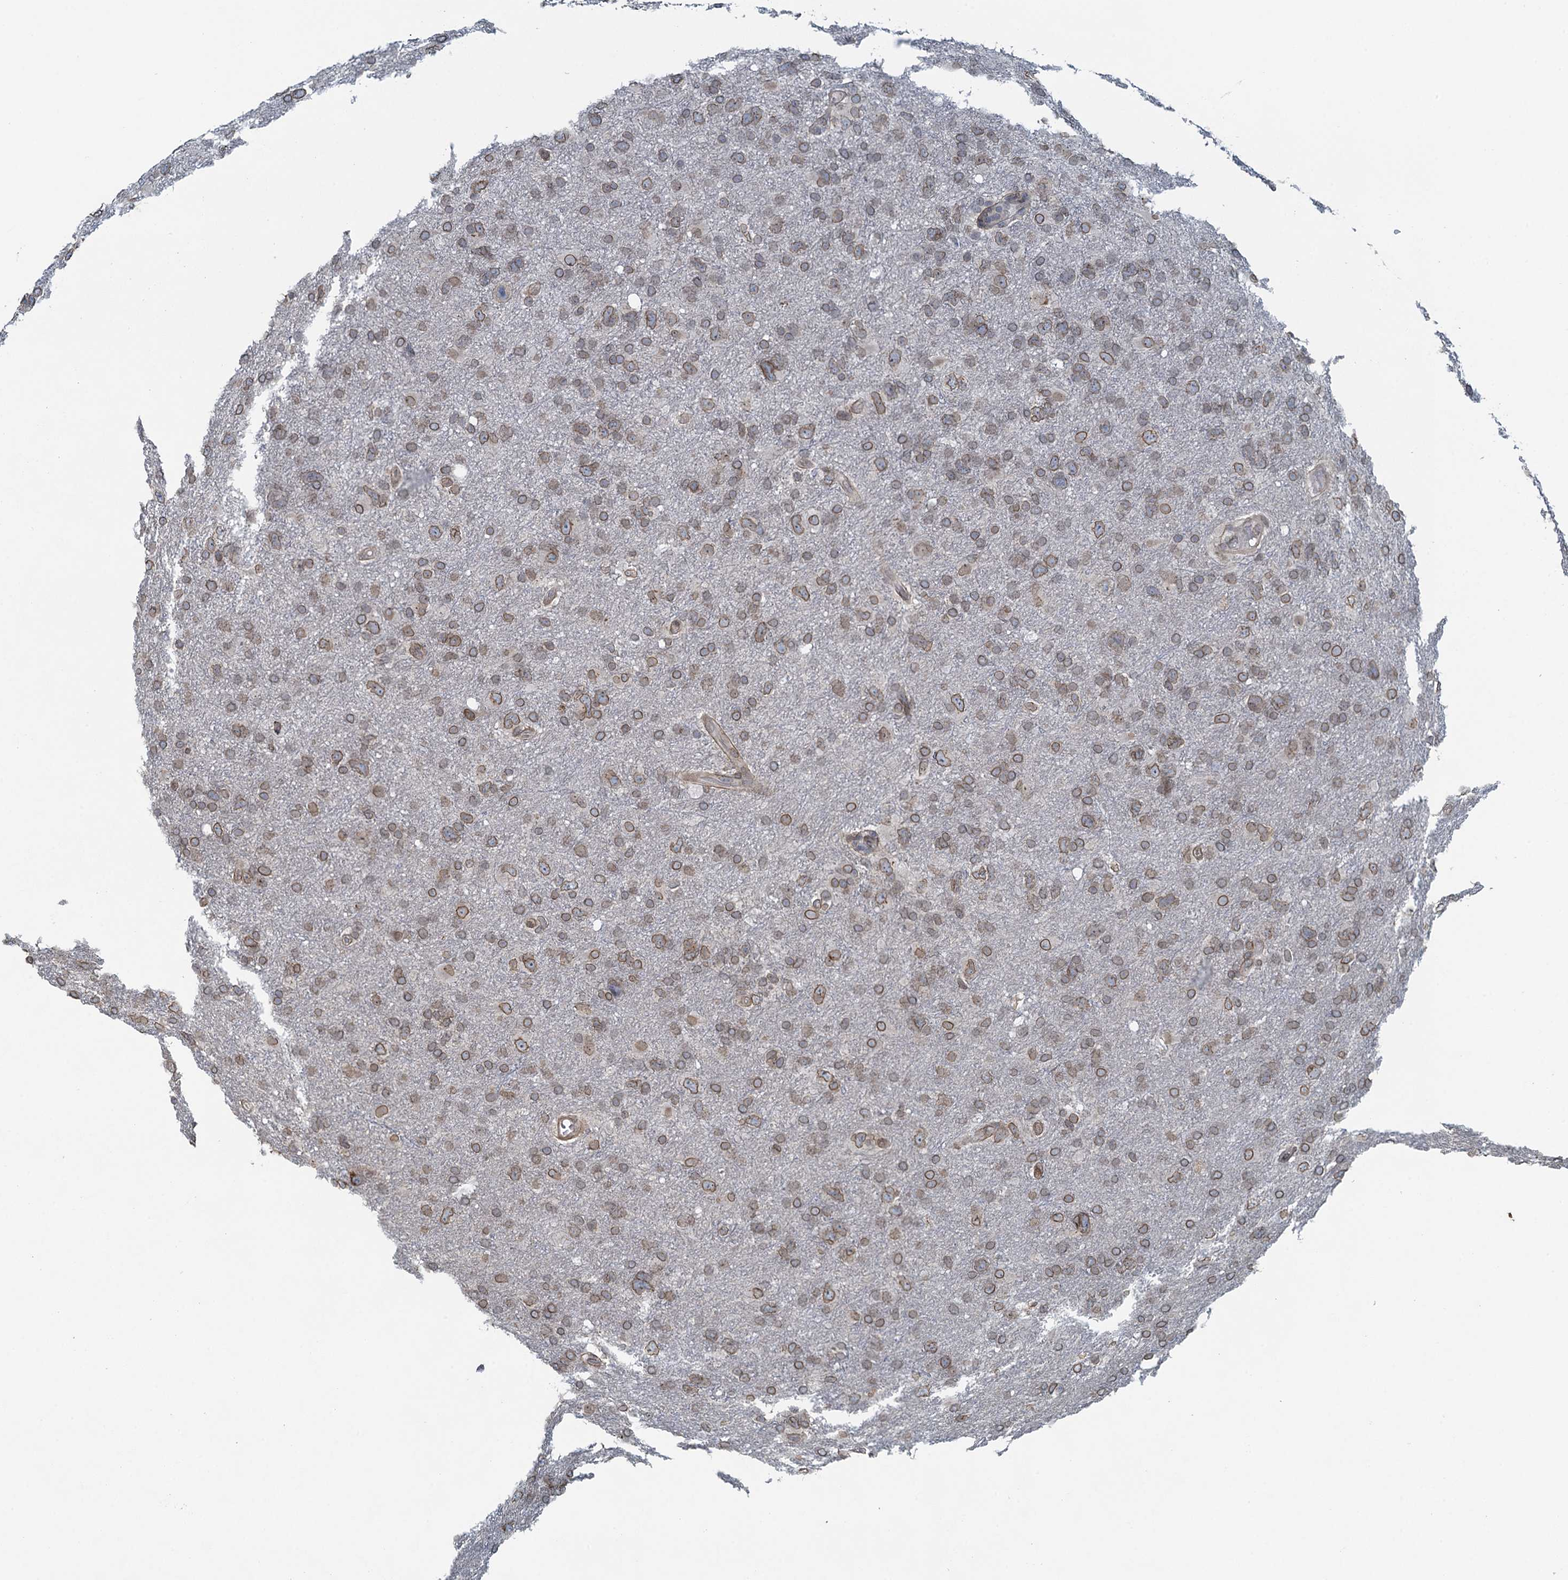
{"staining": {"intensity": "moderate", "quantity": ">75%", "location": "cytoplasmic/membranous,nuclear"}, "tissue": "glioma", "cell_type": "Tumor cells", "image_type": "cancer", "snomed": [{"axis": "morphology", "description": "Glioma, malignant, High grade"}, {"axis": "topography", "description": "Brain"}], "caption": "Moderate cytoplasmic/membranous and nuclear positivity is identified in approximately >75% of tumor cells in glioma.", "gene": "CCDC34", "patient": {"sex": "male", "age": 61}}